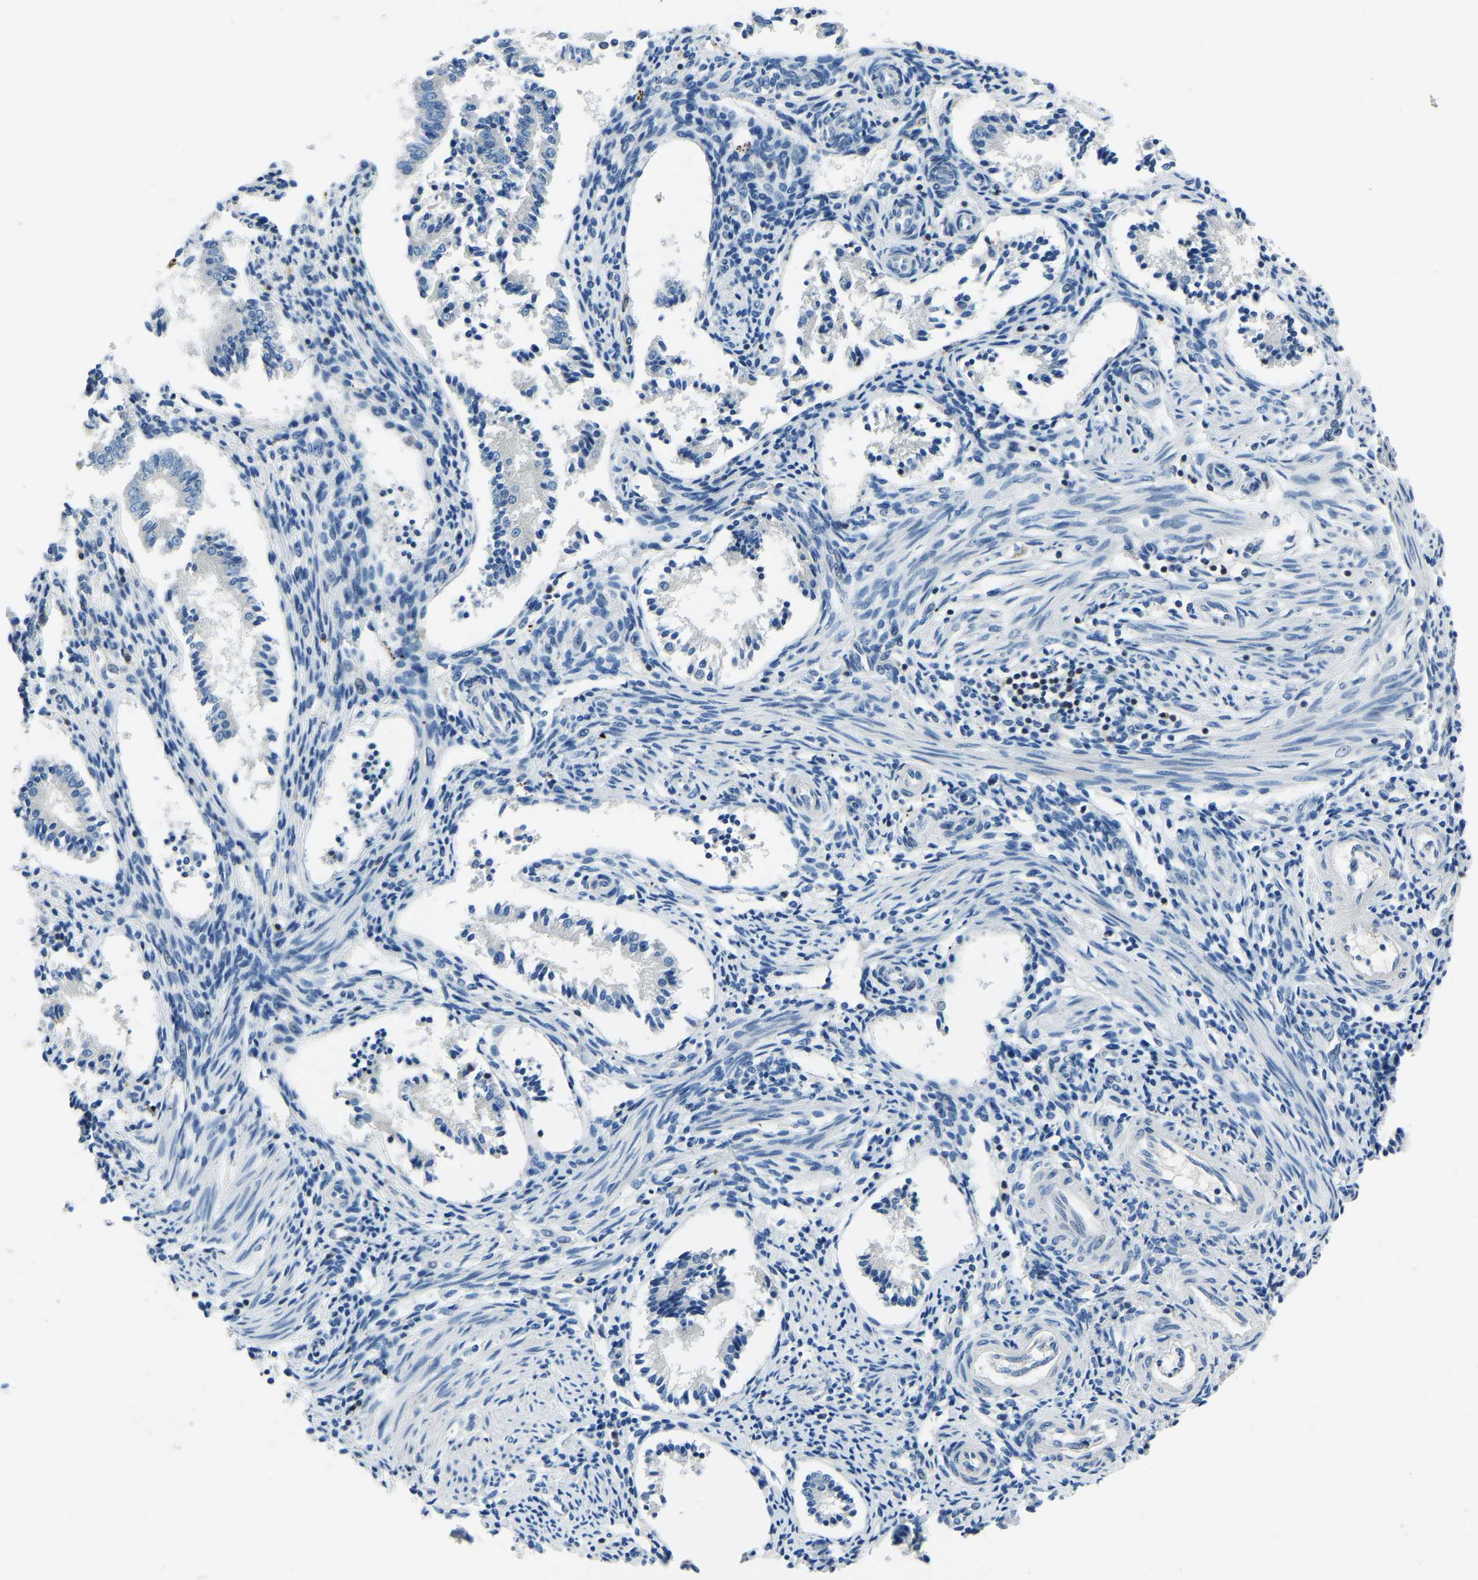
{"staining": {"intensity": "negative", "quantity": "none", "location": "none"}, "tissue": "endometrium", "cell_type": "Cells in endometrial stroma", "image_type": "normal", "snomed": [{"axis": "morphology", "description": "Normal tissue, NOS"}, {"axis": "topography", "description": "Endometrium"}], "caption": "The image shows no significant positivity in cells in endometrial stroma of endometrium. Nuclei are stained in blue.", "gene": "XIRP1", "patient": {"sex": "female", "age": 42}}